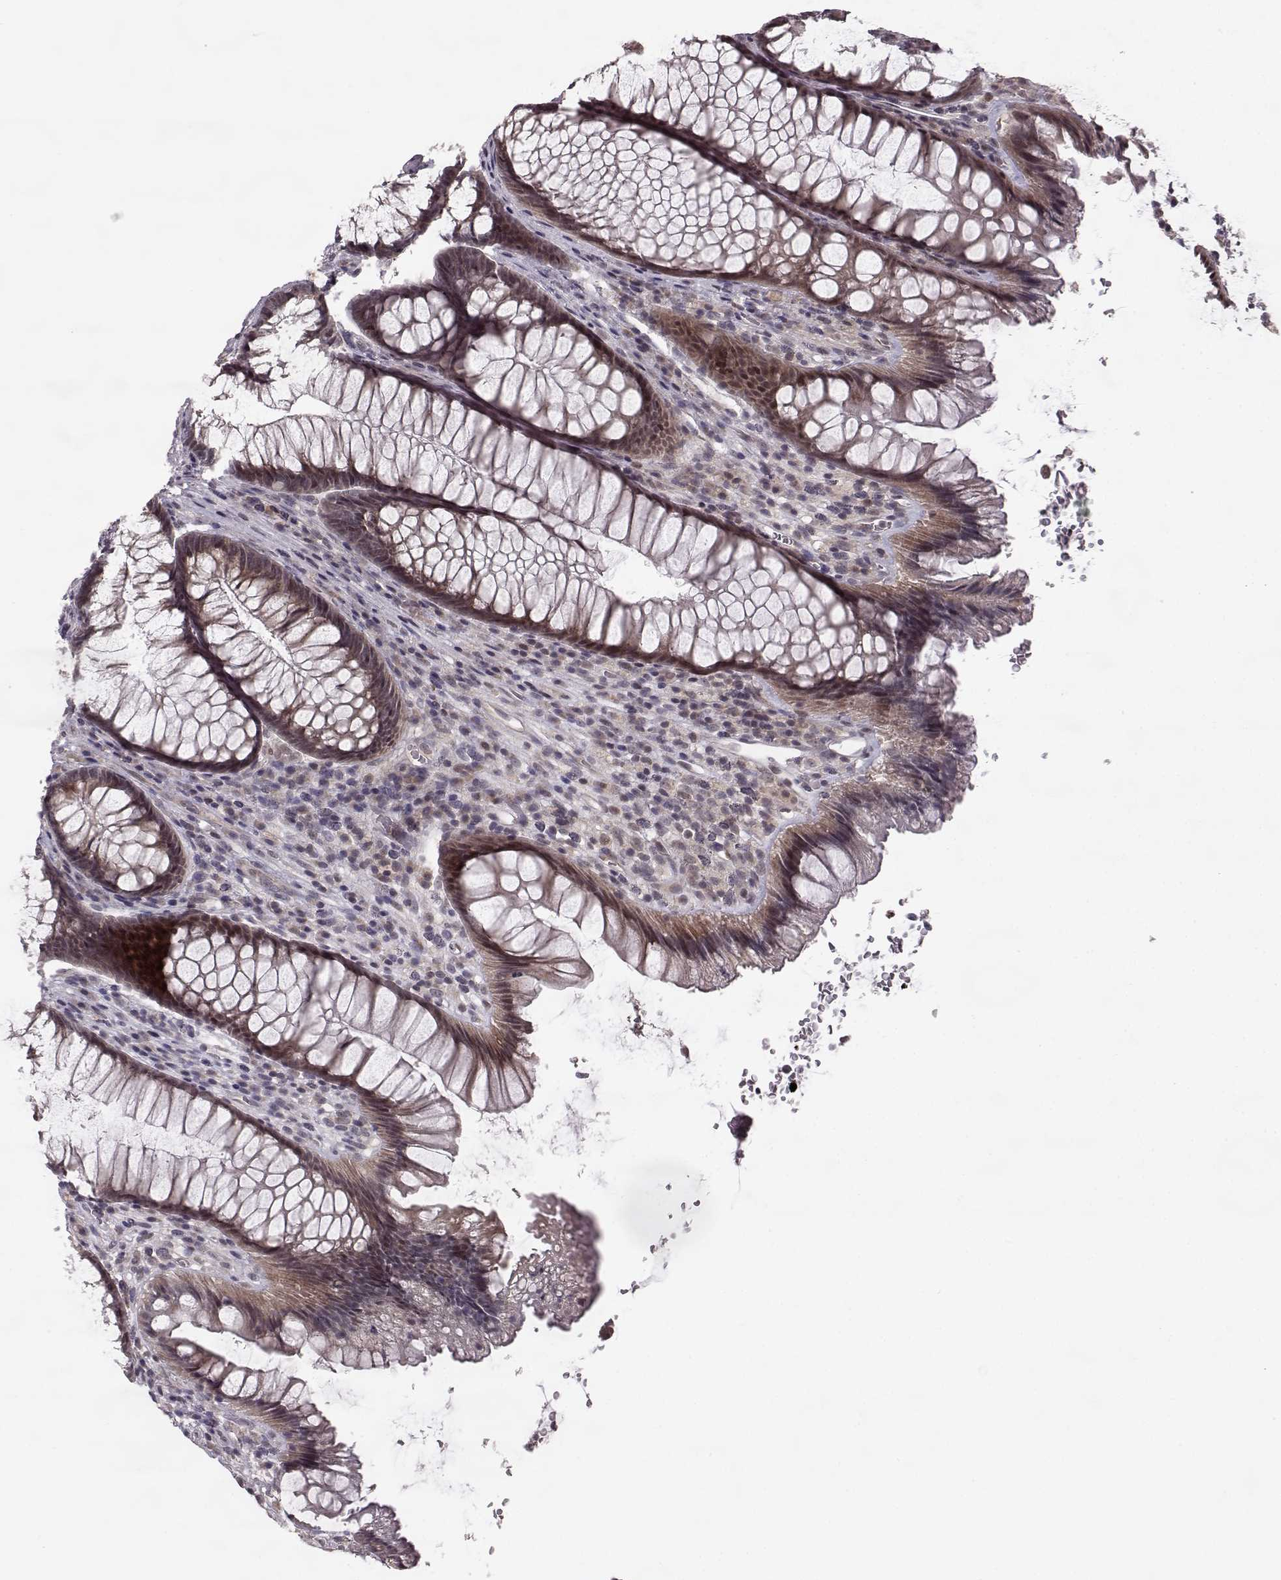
{"staining": {"intensity": "moderate", "quantity": ">75%", "location": "cytoplasmic/membranous"}, "tissue": "rectum", "cell_type": "Glandular cells", "image_type": "normal", "snomed": [{"axis": "morphology", "description": "Normal tissue, NOS"}, {"axis": "topography", "description": "Smooth muscle"}, {"axis": "topography", "description": "Rectum"}], "caption": "Immunohistochemistry (IHC) (DAB) staining of normal human rectum reveals moderate cytoplasmic/membranous protein staining in approximately >75% of glandular cells. (DAB (3,3'-diaminobenzidine) IHC with brightfield microscopy, high magnification).", "gene": "ELOVL5", "patient": {"sex": "male", "age": 53}}